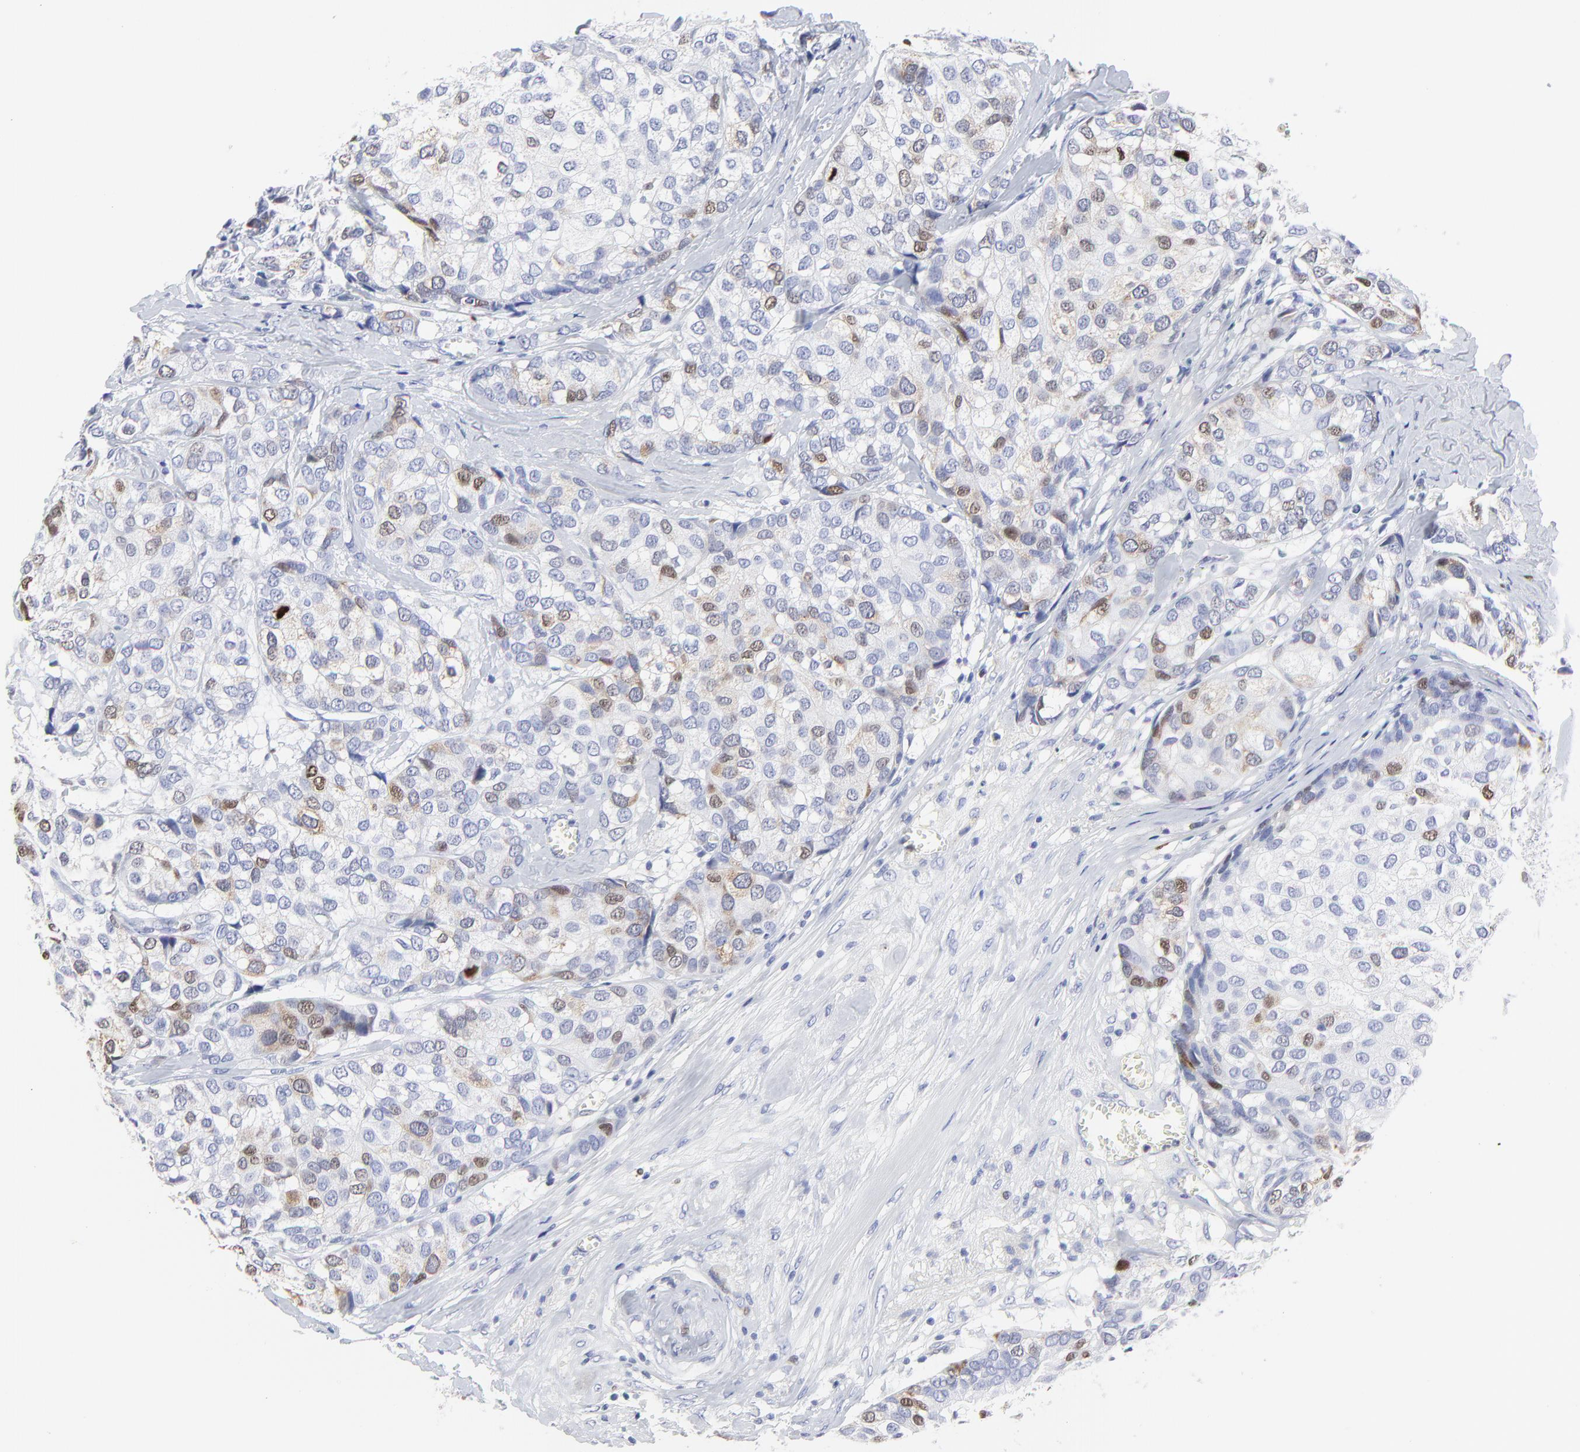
{"staining": {"intensity": "moderate", "quantity": "<25%", "location": "cytoplasmic/membranous,nuclear"}, "tissue": "breast cancer", "cell_type": "Tumor cells", "image_type": "cancer", "snomed": [{"axis": "morphology", "description": "Duct carcinoma"}, {"axis": "topography", "description": "Breast"}], "caption": "DAB immunohistochemical staining of intraductal carcinoma (breast) exhibits moderate cytoplasmic/membranous and nuclear protein staining in approximately <25% of tumor cells. The staining is performed using DAB brown chromogen to label protein expression. The nuclei are counter-stained blue using hematoxylin.", "gene": "NCAPH", "patient": {"sex": "female", "age": 68}}